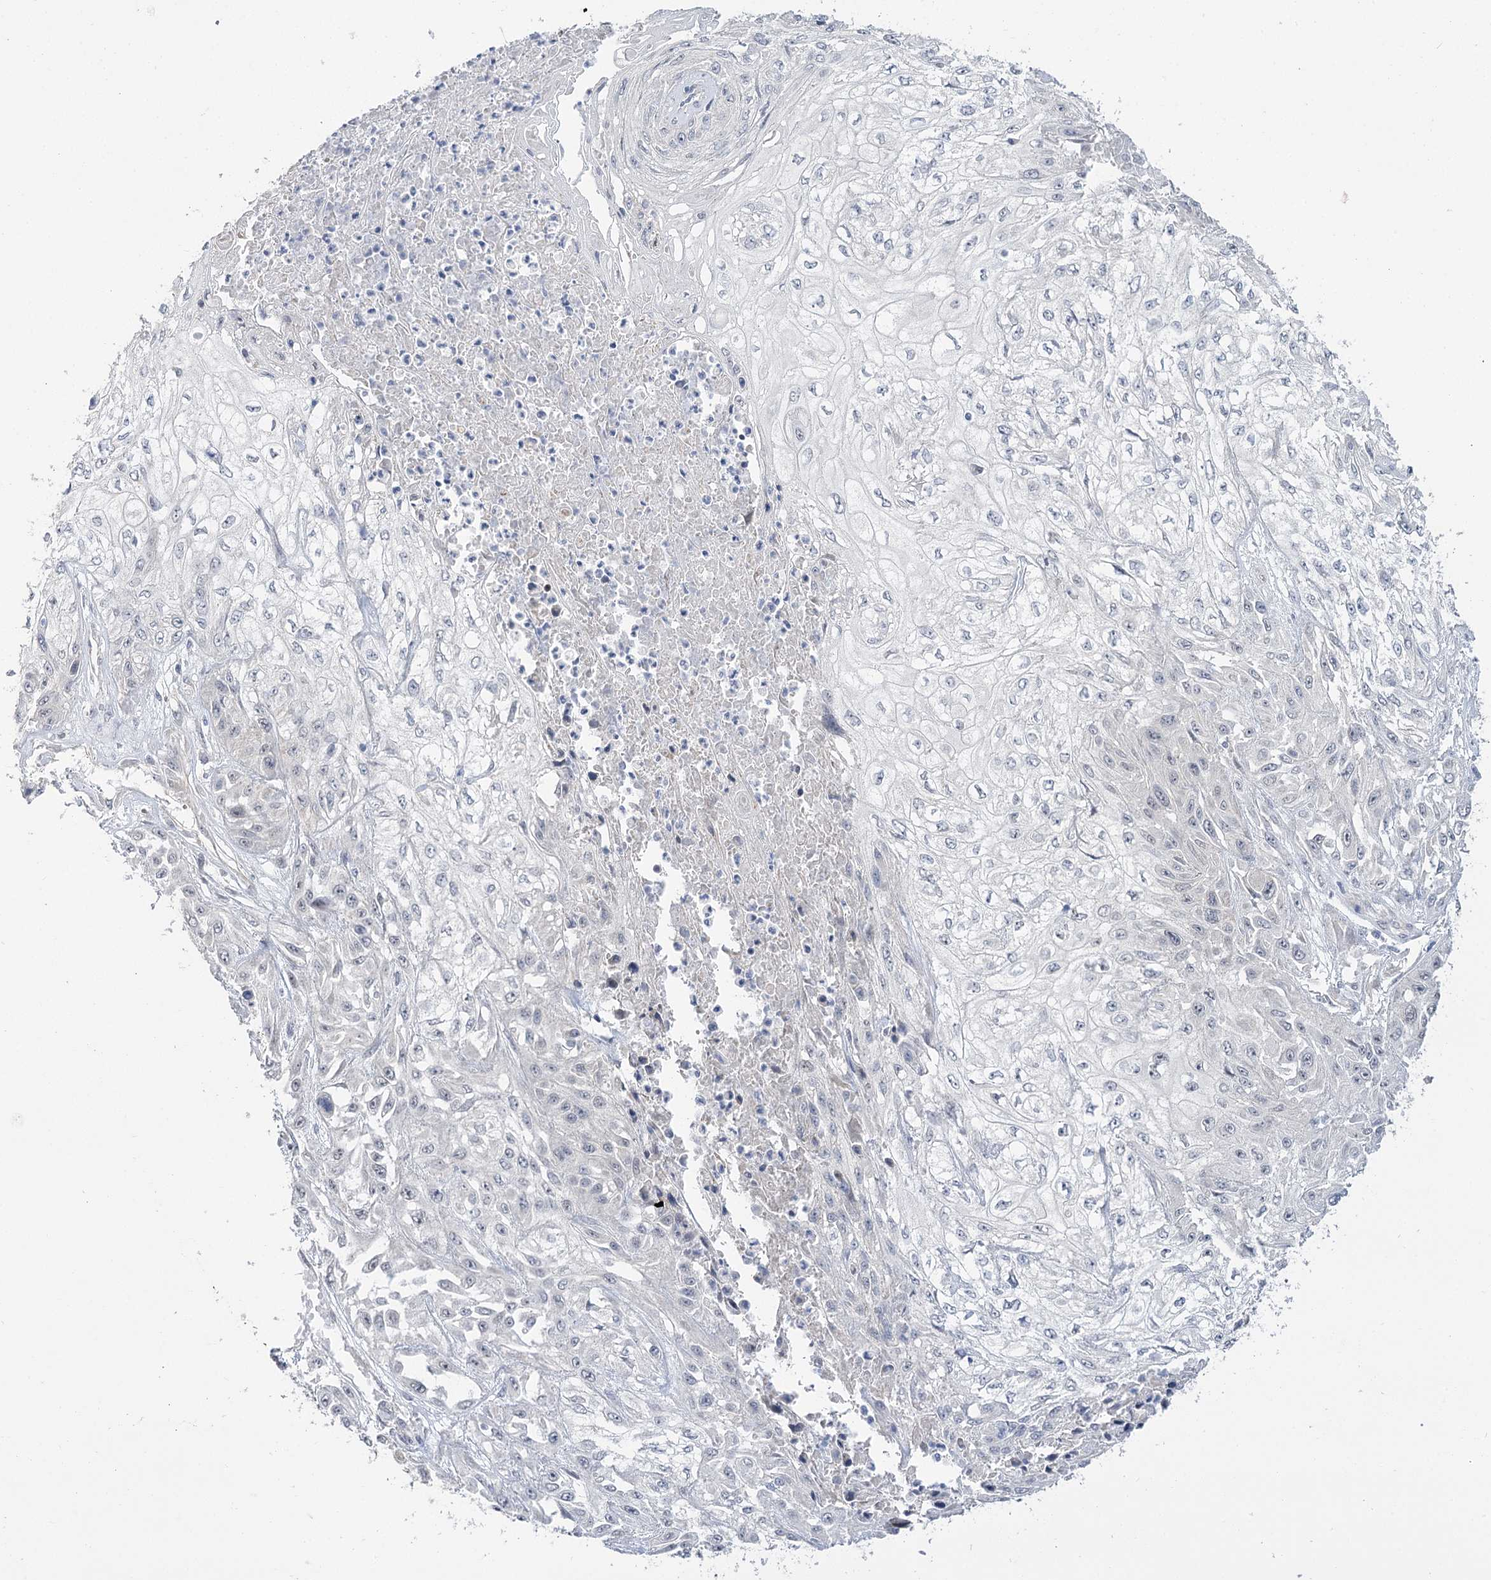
{"staining": {"intensity": "negative", "quantity": "none", "location": "none"}, "tissue": "skin cancer", "cell_type": "Tumor cells", "image_type": "cancer", "snomed": [{"axis": "morphology", "description": "Squamous cell carcinoma, NOS"}, {"axis": "morphology", "description": "Squamous cell carcinoma, metastatic, NOS"}, {"axis": "topography", "description": "Skin"}, {"axis": "topography", "description": "Lymph node"}], "caption": "DAB (3,3'-diaminobenzidine) immunohistochemical staining of squamous cell carcinoma (skin) shows no significant staining in tumor cells.", "gene": "PHYHIPL", "patient": {"sex": "male", "age": 75}}